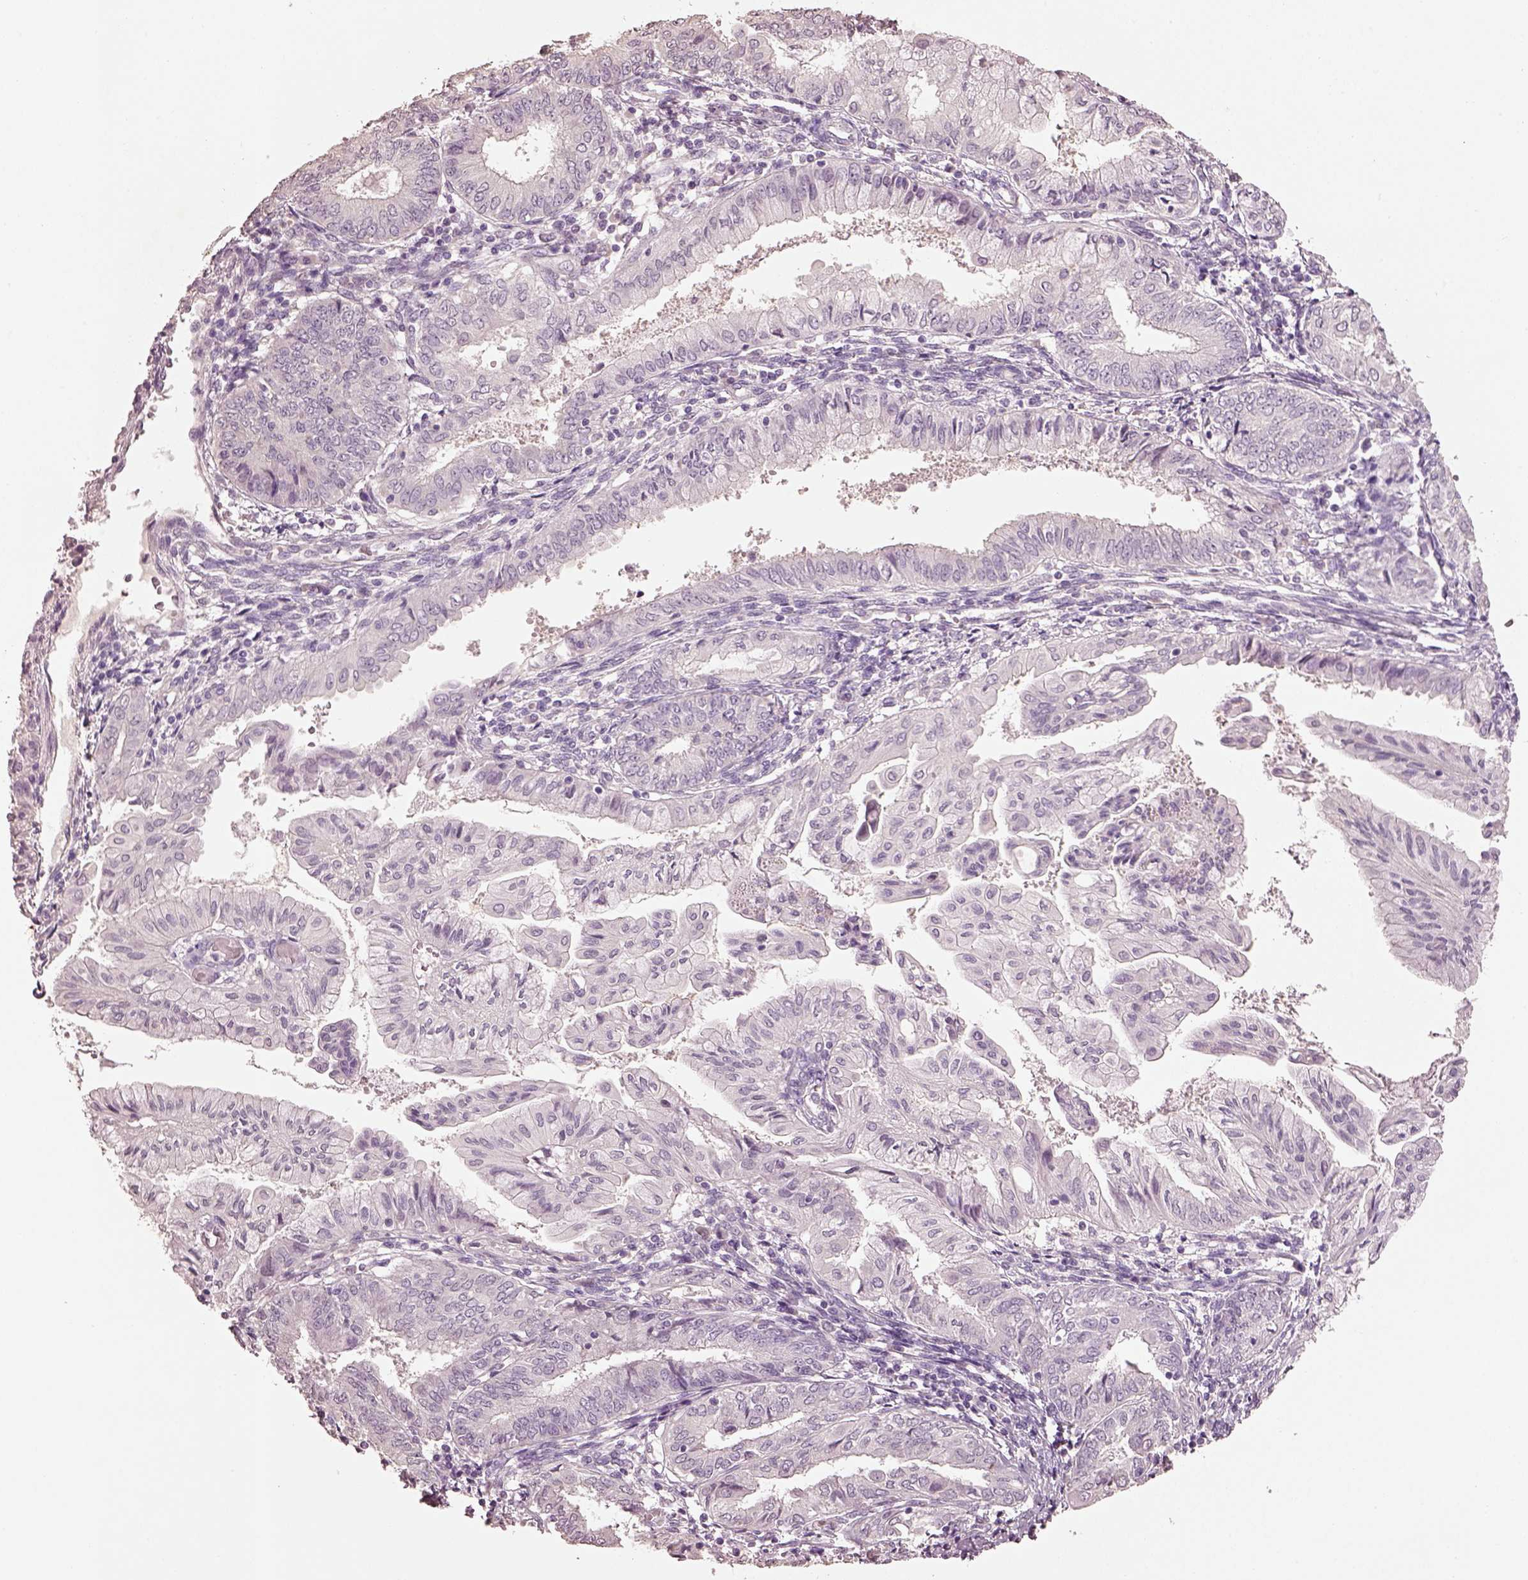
{"staining": {"intensity": "negative", "quantity": "none", "location": "none"}, "tissue": "endometrial cancer", "cell_type": "Tumor cells", "image_type": "cancer", "snomed": [{"axis": "morphology", "description": "Adenocarcinoma, NOS"}, {"axis": "topography", "description": "Endometrium"}], "caption": "IHC histopathology image of human adenocarcinoma (endometrial) stained for a protein (brown), which demonstrates no staining in tumor cells.", "gene": "KCNIP3", "patient": {"sex": "female", "age": 68}}